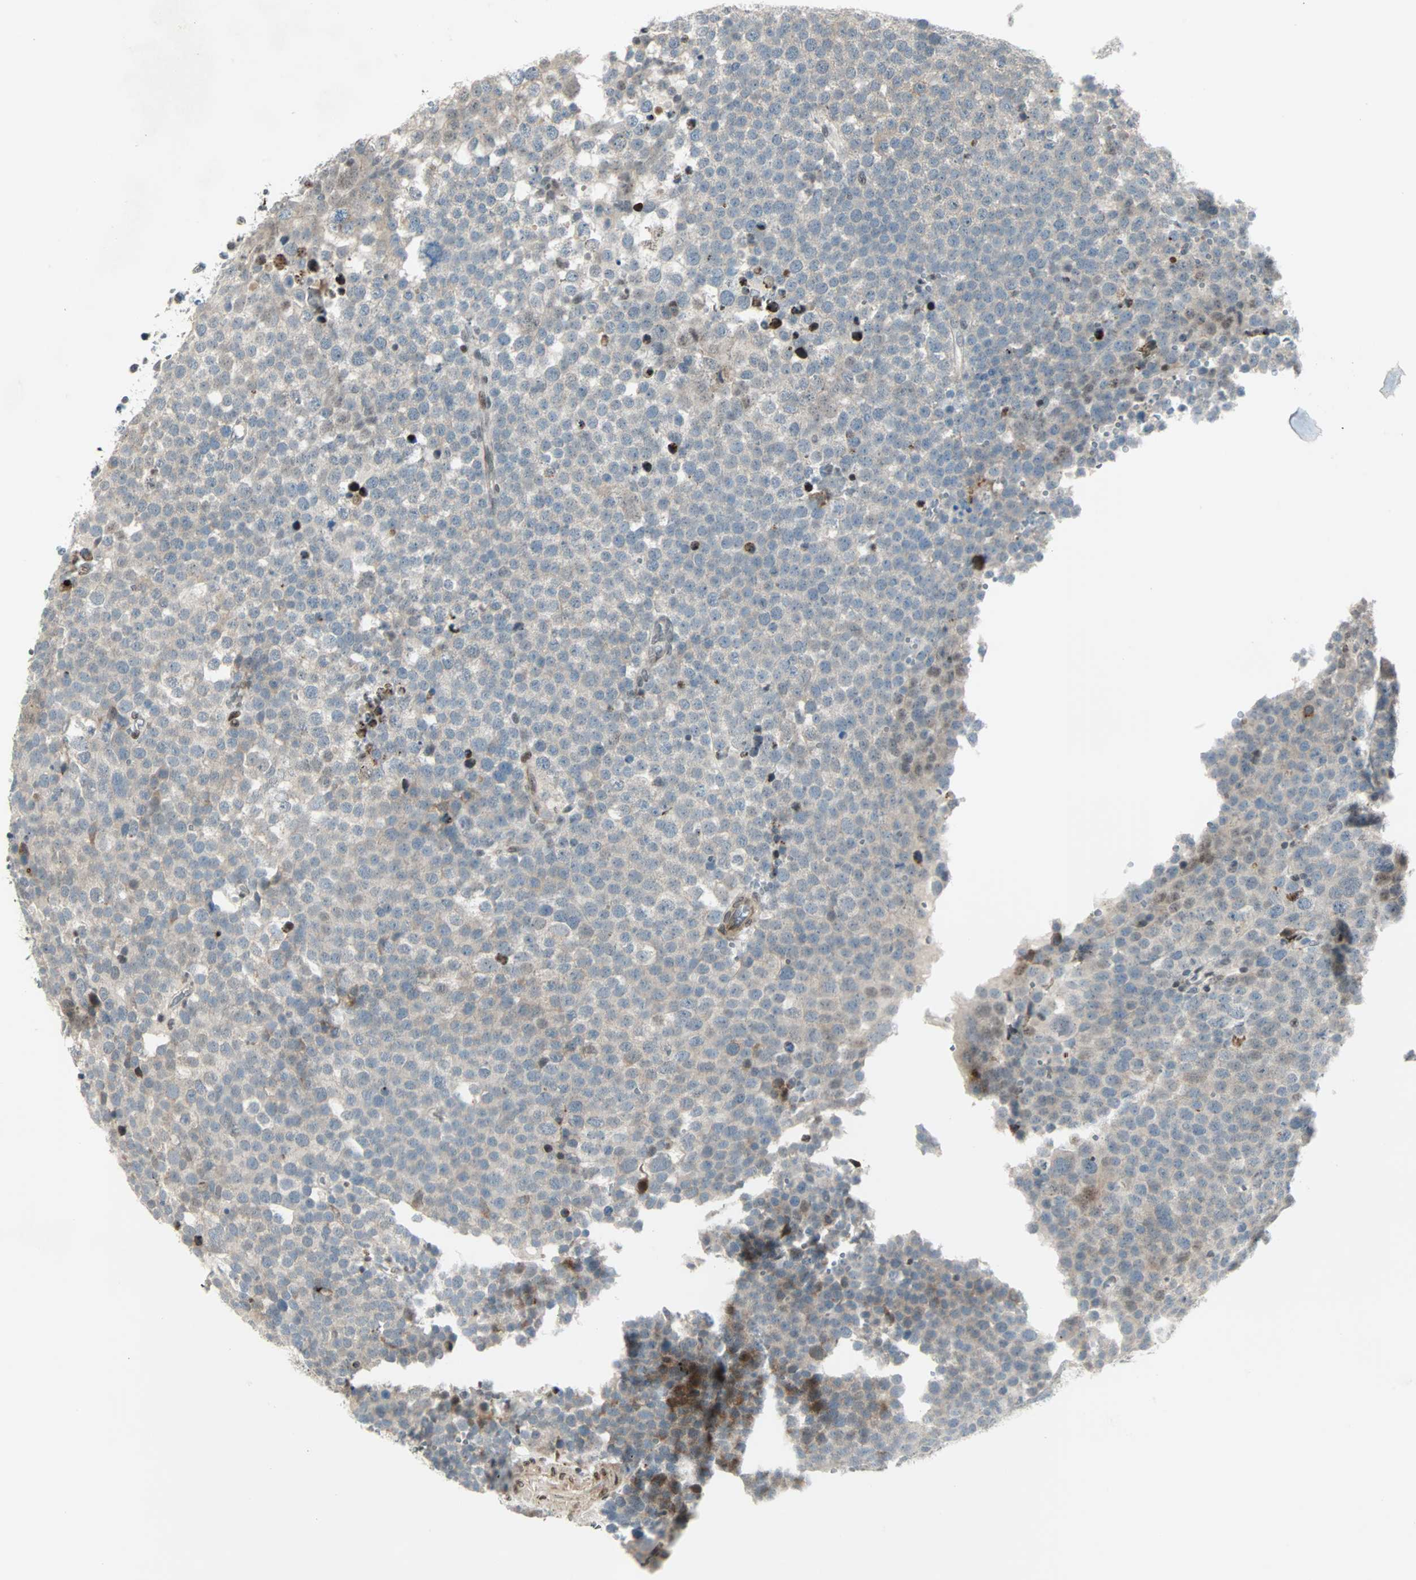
{"staining": {"intensity": "weak", "quantity": "25%-75%", "location": "cytoplasmic/membranous"}, "tissue": "testis cancer", "cell_type": "Tumor cells", "image_type": "cancer", "snomed": [{"axis": "morphology", "description": "Seminoma, NOS"}, {"axis": "topography", "description": "Testis"}], "caption": "Immunohistochemical staining of human testis seminoma shows low levels of weak cytoplasmic/membranous staining in about 25%-75% of tumor cells.", "gene": "CBX4", "patient": {"sex": "male", "age": 71}}